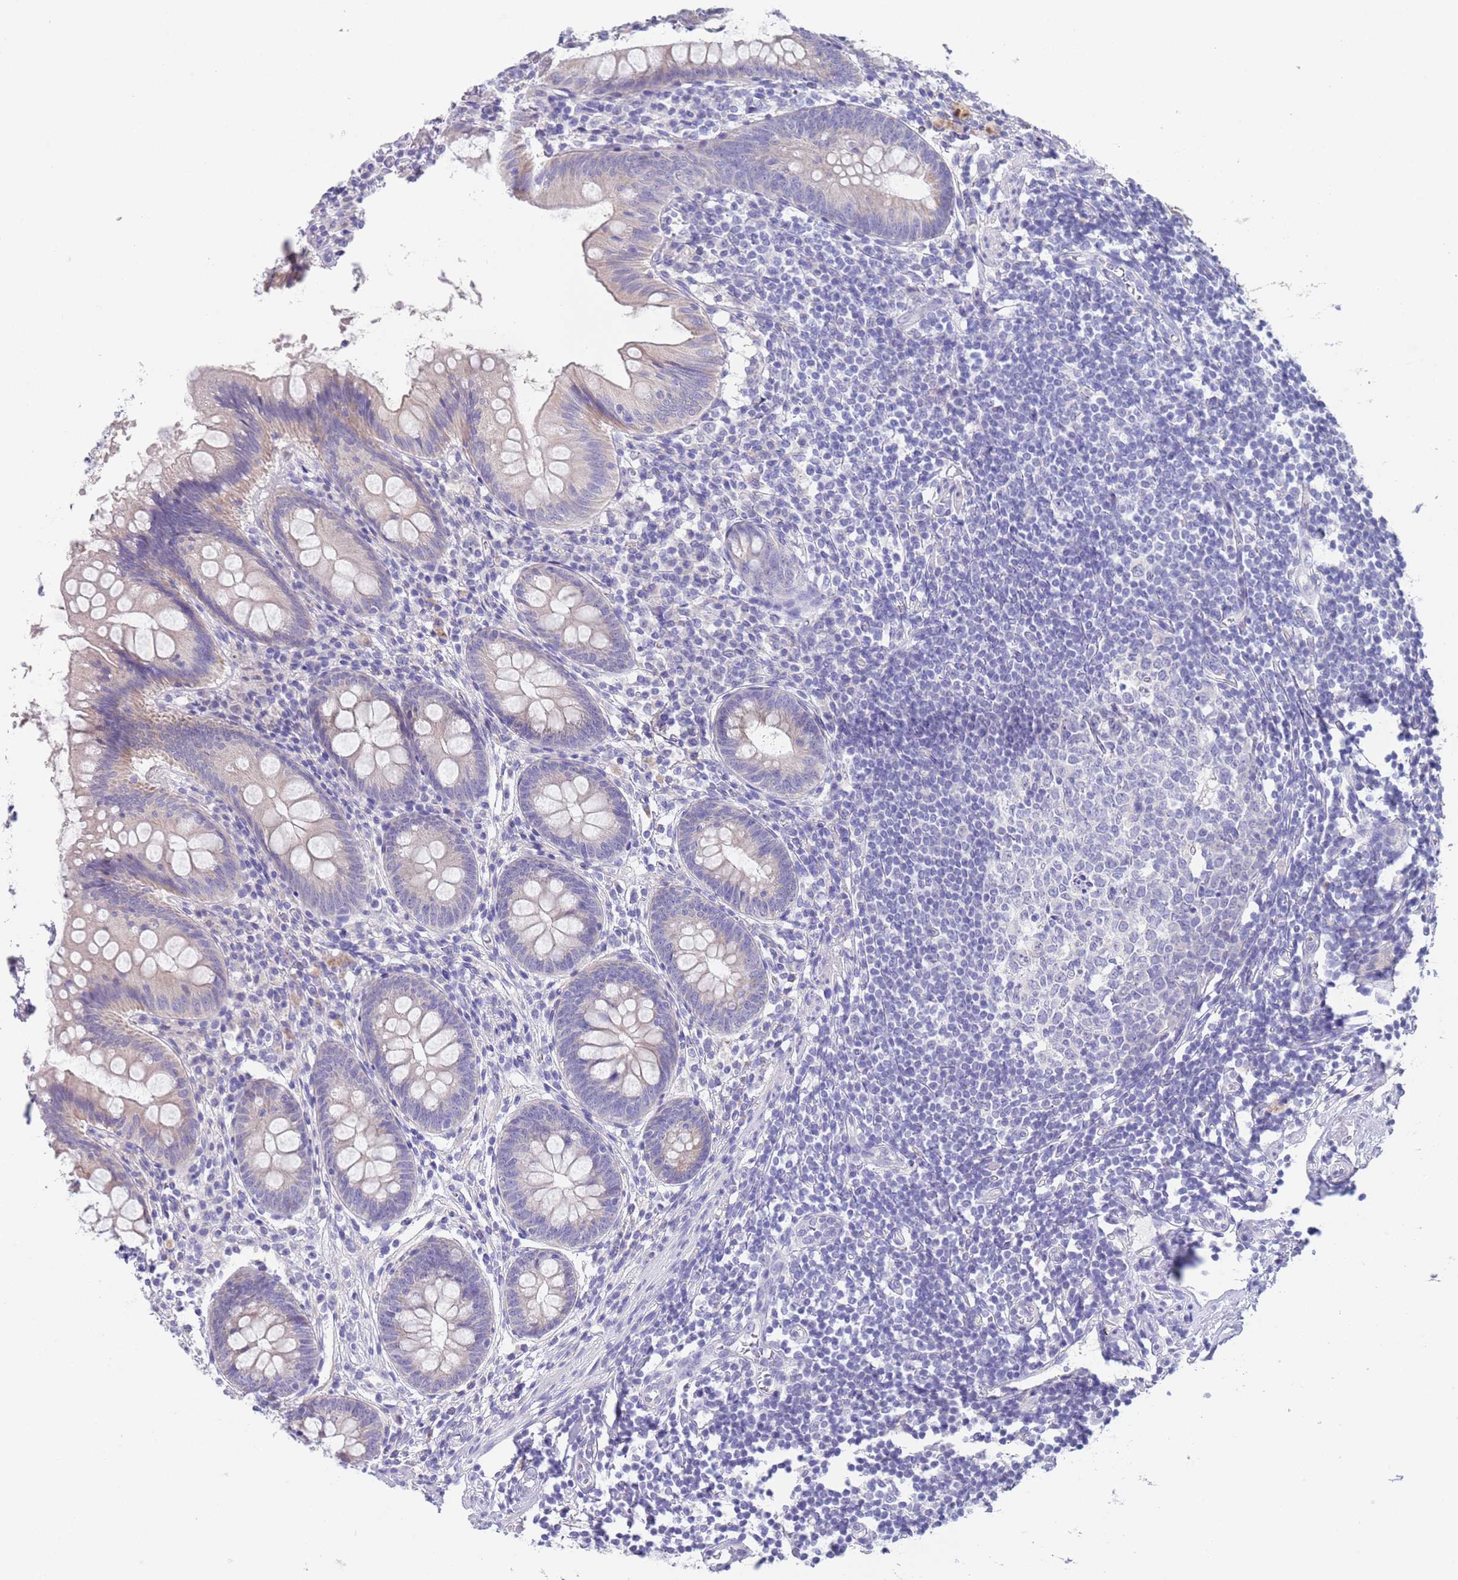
{"staining": {"intensity": "weak", "quantity": "<25%", "location": "cytoplasmic/membranous"}, "tissue": "appendix", "cell_type": "Glandular cells", "image_type": "normal", "snomed": [{"axis": "morphology", "description": "Normal tissue, NOS"}, {"axis": "topography", "description": "Appendix"}], "caption": "An IHC image of unremarkable appendix is shown. There is no staining in glandular cells of appendix.", "gene": "SPIRE2", "patient": {"sex": "female", "age": 51}}